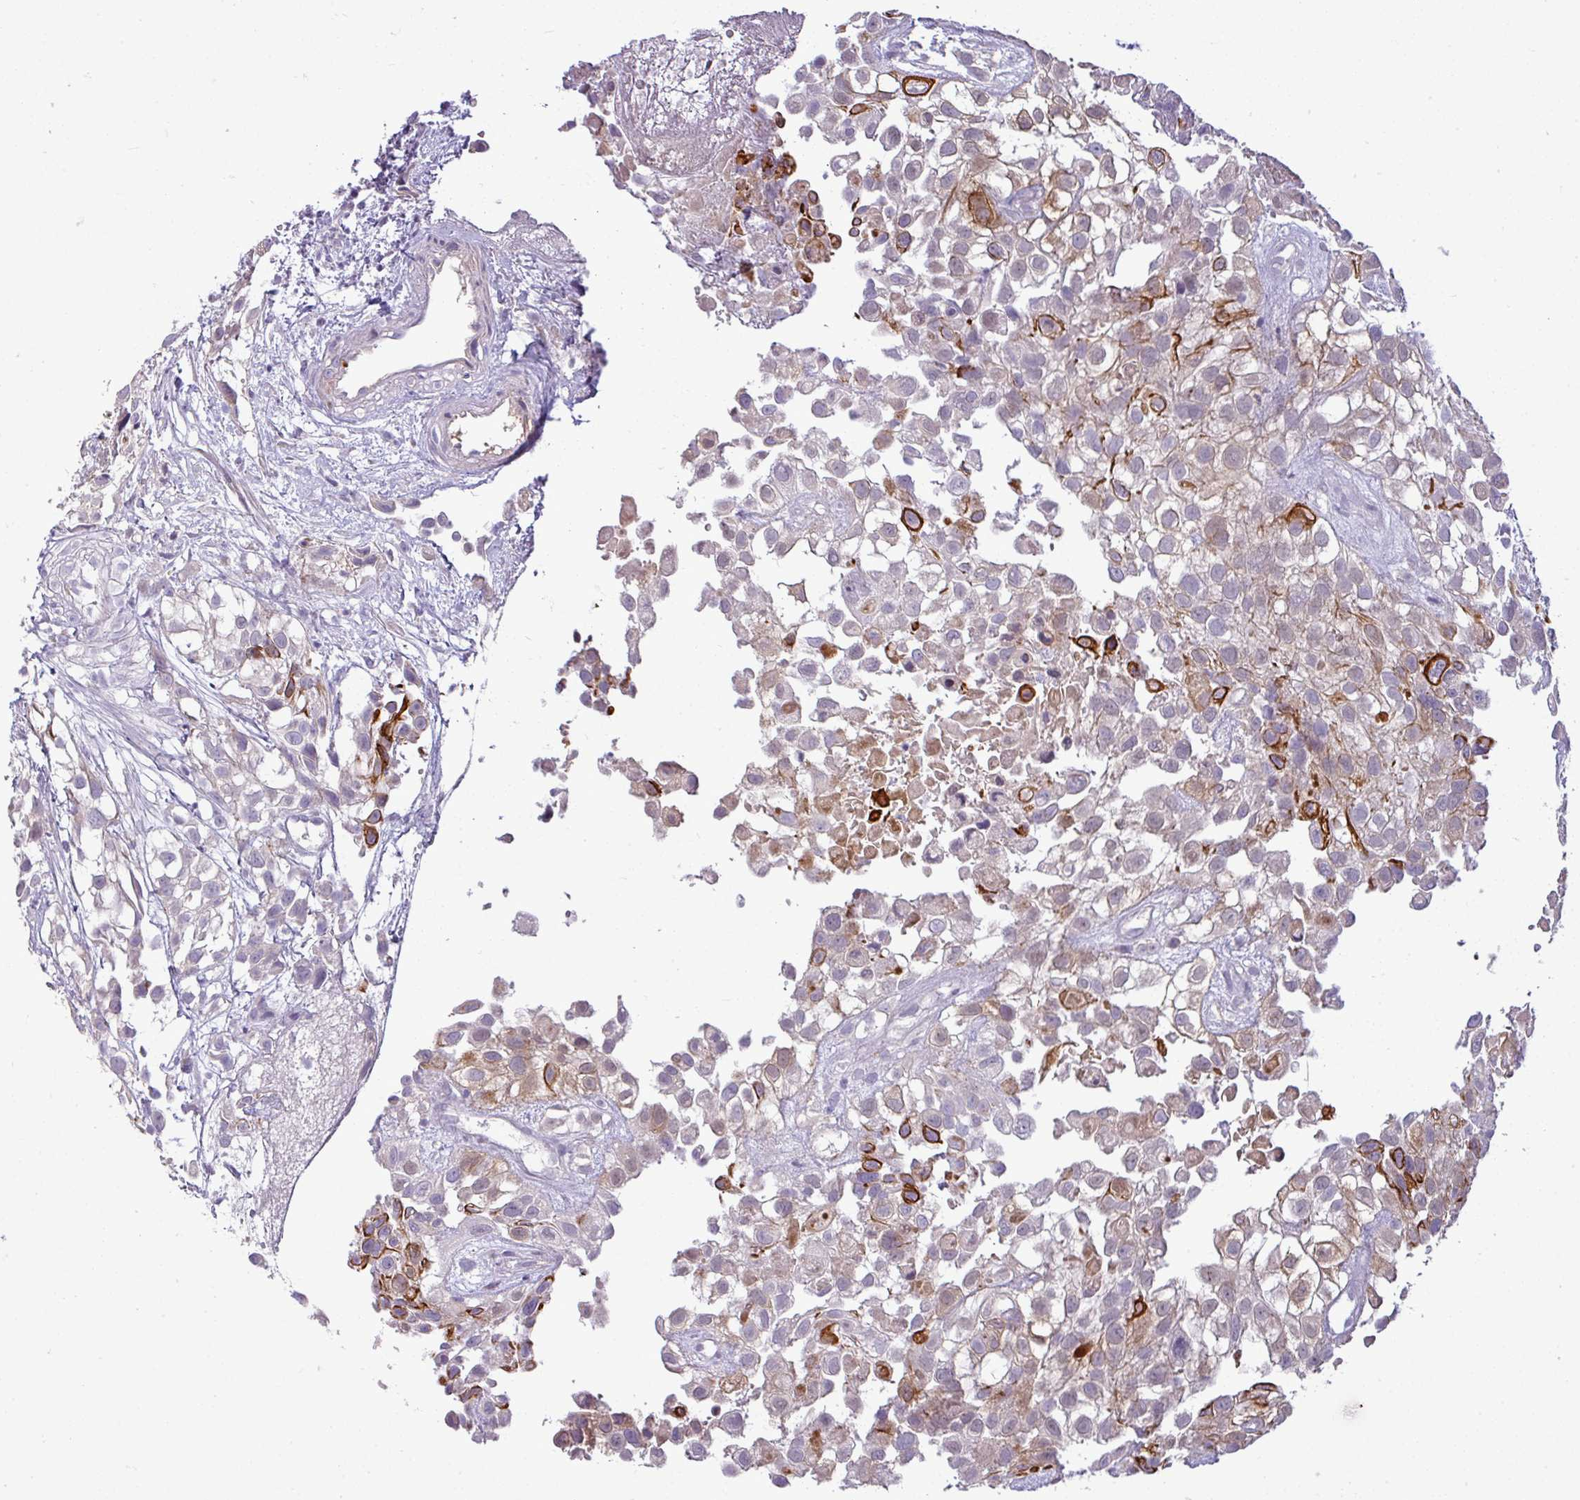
{"staining": {"intensity": "strong", "quantity": "<25%", "location": "cytoplasmic/membranous"}, "tissue": "urothelial cancer", "cell_type": "Tumor cells", "image_type": "cancer", "snomed": [{"axis": "morphology", "description": "Urothelial carcinoma, High grade"}, {"axis": "topography", "description": "Urinary bladder"}], "caption": "Immunohistochemistry (IHC) histopathology image of human urothelial cancer stained for a protein (brown), which displays medium levels of strong cytoplasmic/membranous staining in about <25% of tumor cells.", "gene": "APOM", "patient": {"sex": "male", "age": 56}}